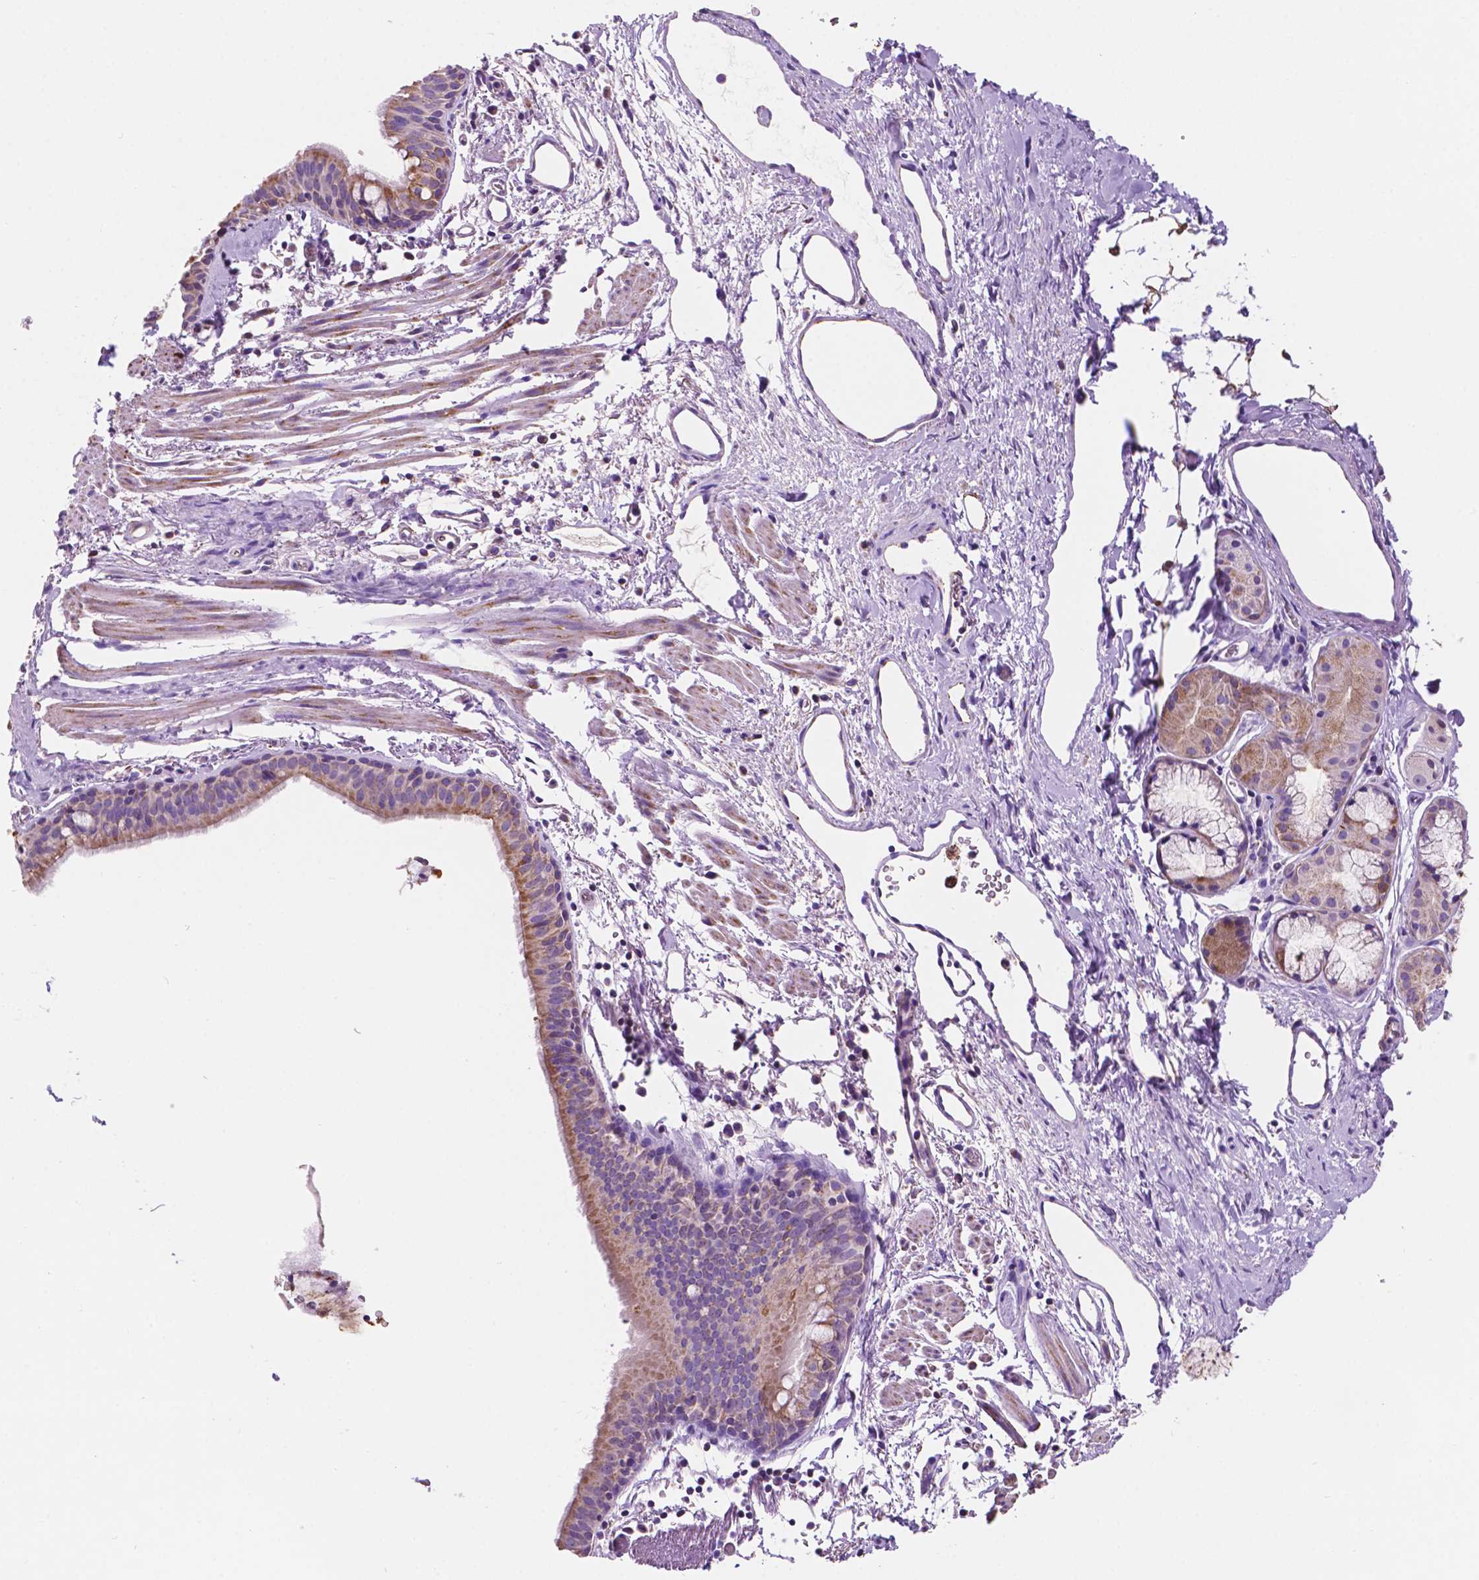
{"staining": {"intensity": "moderate", "quantity": "<25%", "location": "cytoplasmic/membranous"}, "tissue": "bronchus", "cell_type": "Respiratory epithelial cells", "image_type": "normal", "snomed": [{"axis": "morphology", "description": "Normal tissue, NOS"}, {"axis": "morphology", "description": "Adenocarcinoma, NOS"}, {"axis": "topography", "description": "Bronchus"}], "caption": "Respiratory epithelial cells reveal moderate cytoplasmic/membranous staining in about <25% of cells in unremarkable bronchus. (brown staining indicates protein expression, while blue staining denotes nuclei).", "gene": "TRPV5", "patient": {"sex": "male", "age": 68}}